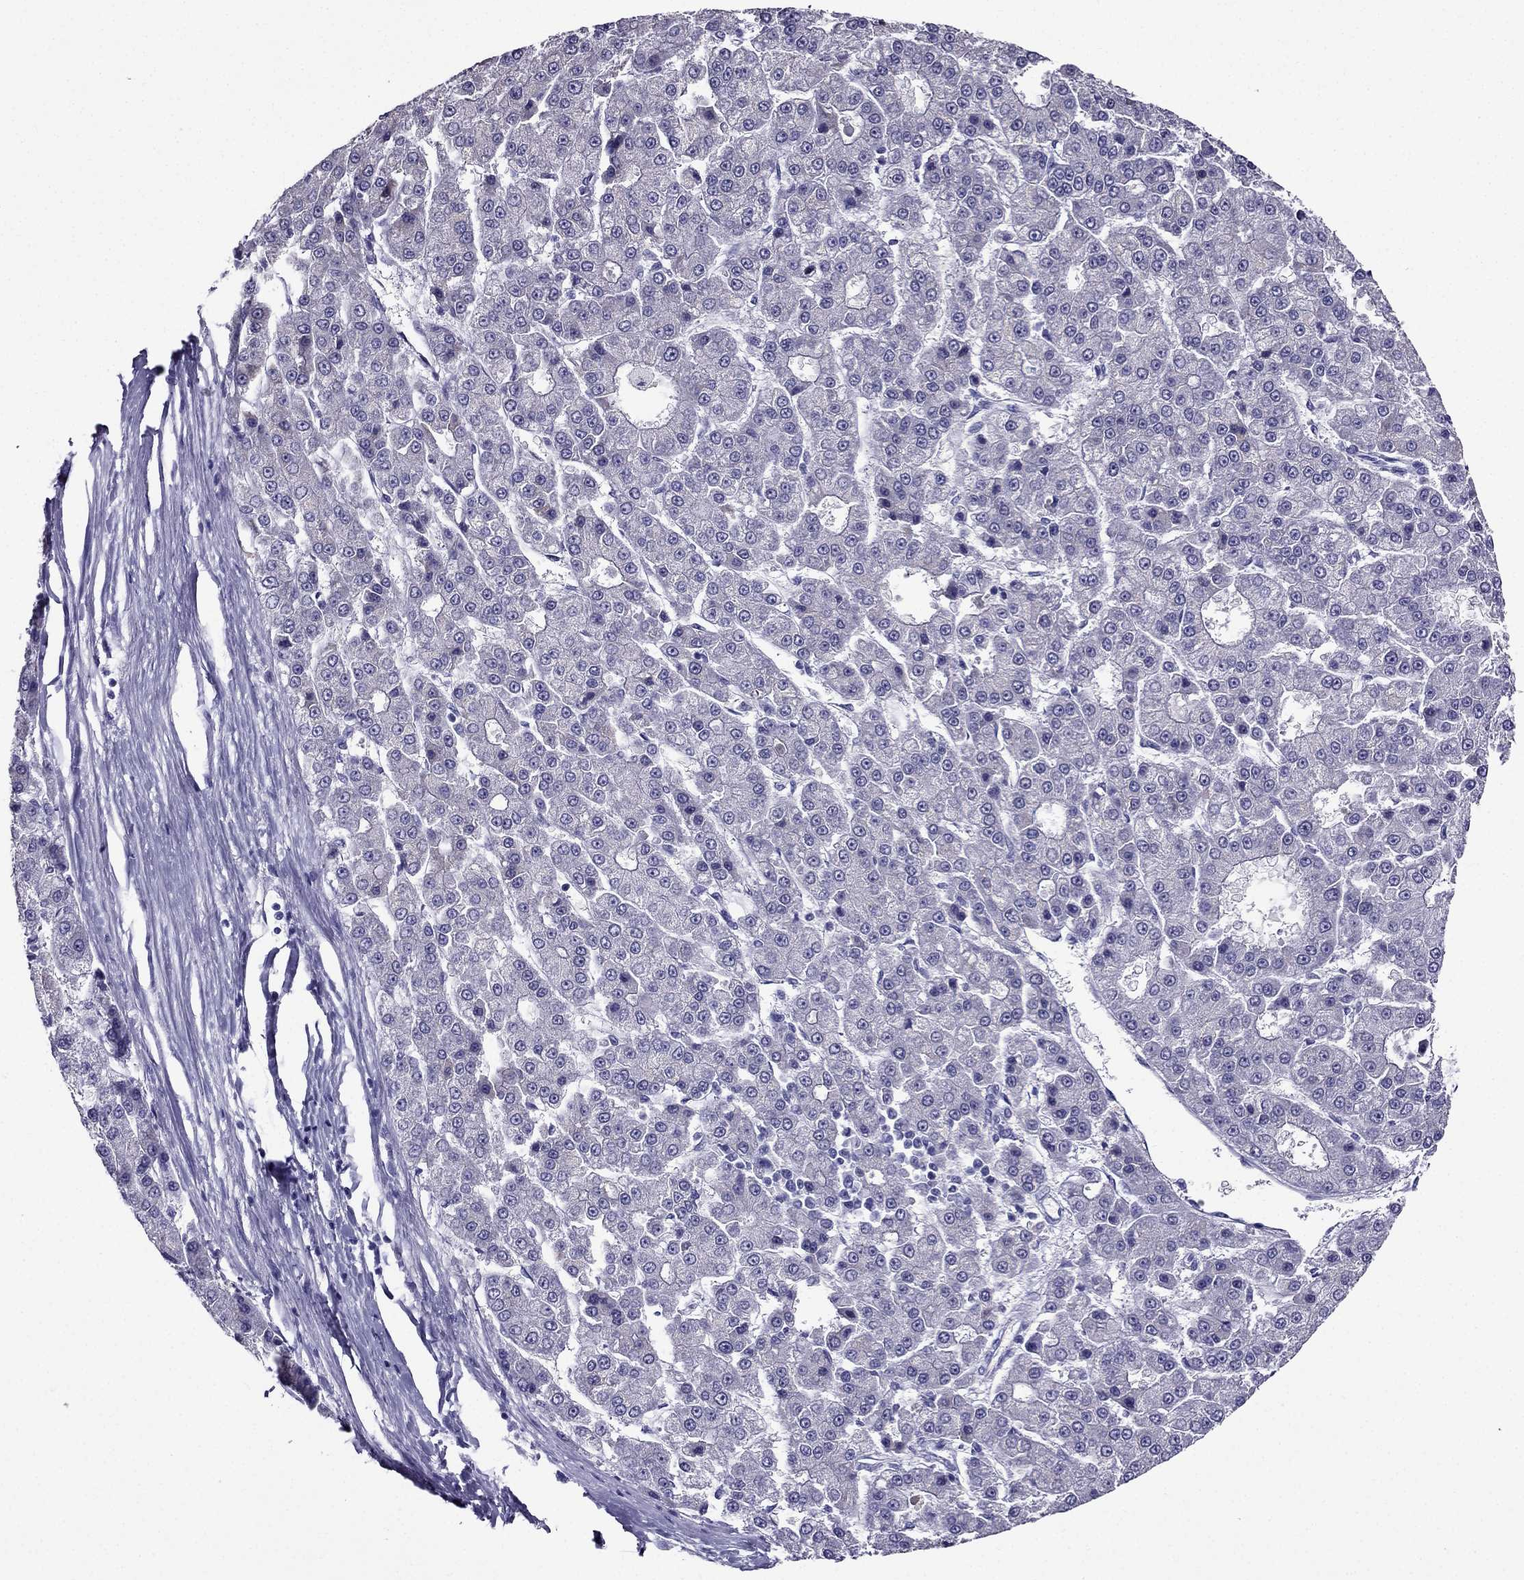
{"staining": {"intensity": "negative", "quantity": "none", "location": "none"}, "tissue": "liver cancer", "cell_type": "Tumor cells", "image_type": "cancer", "snomed": [{"axis": "morphology", "description": "Carcinoma, Hepatocellular, NOS"}, {"axis": "topography", "description": "Liver"}], "caption": "Tumor cells show no significant protein staining in liver hepatocellular carcinoma. (Stains: DAB immunohistochemistry (IHC) with hematoxylin counter stain, Microscopy: brightfield microscopy at high magnification).", "gene": "ZNF541", "patient": {"sex": "male", "age": 70}}